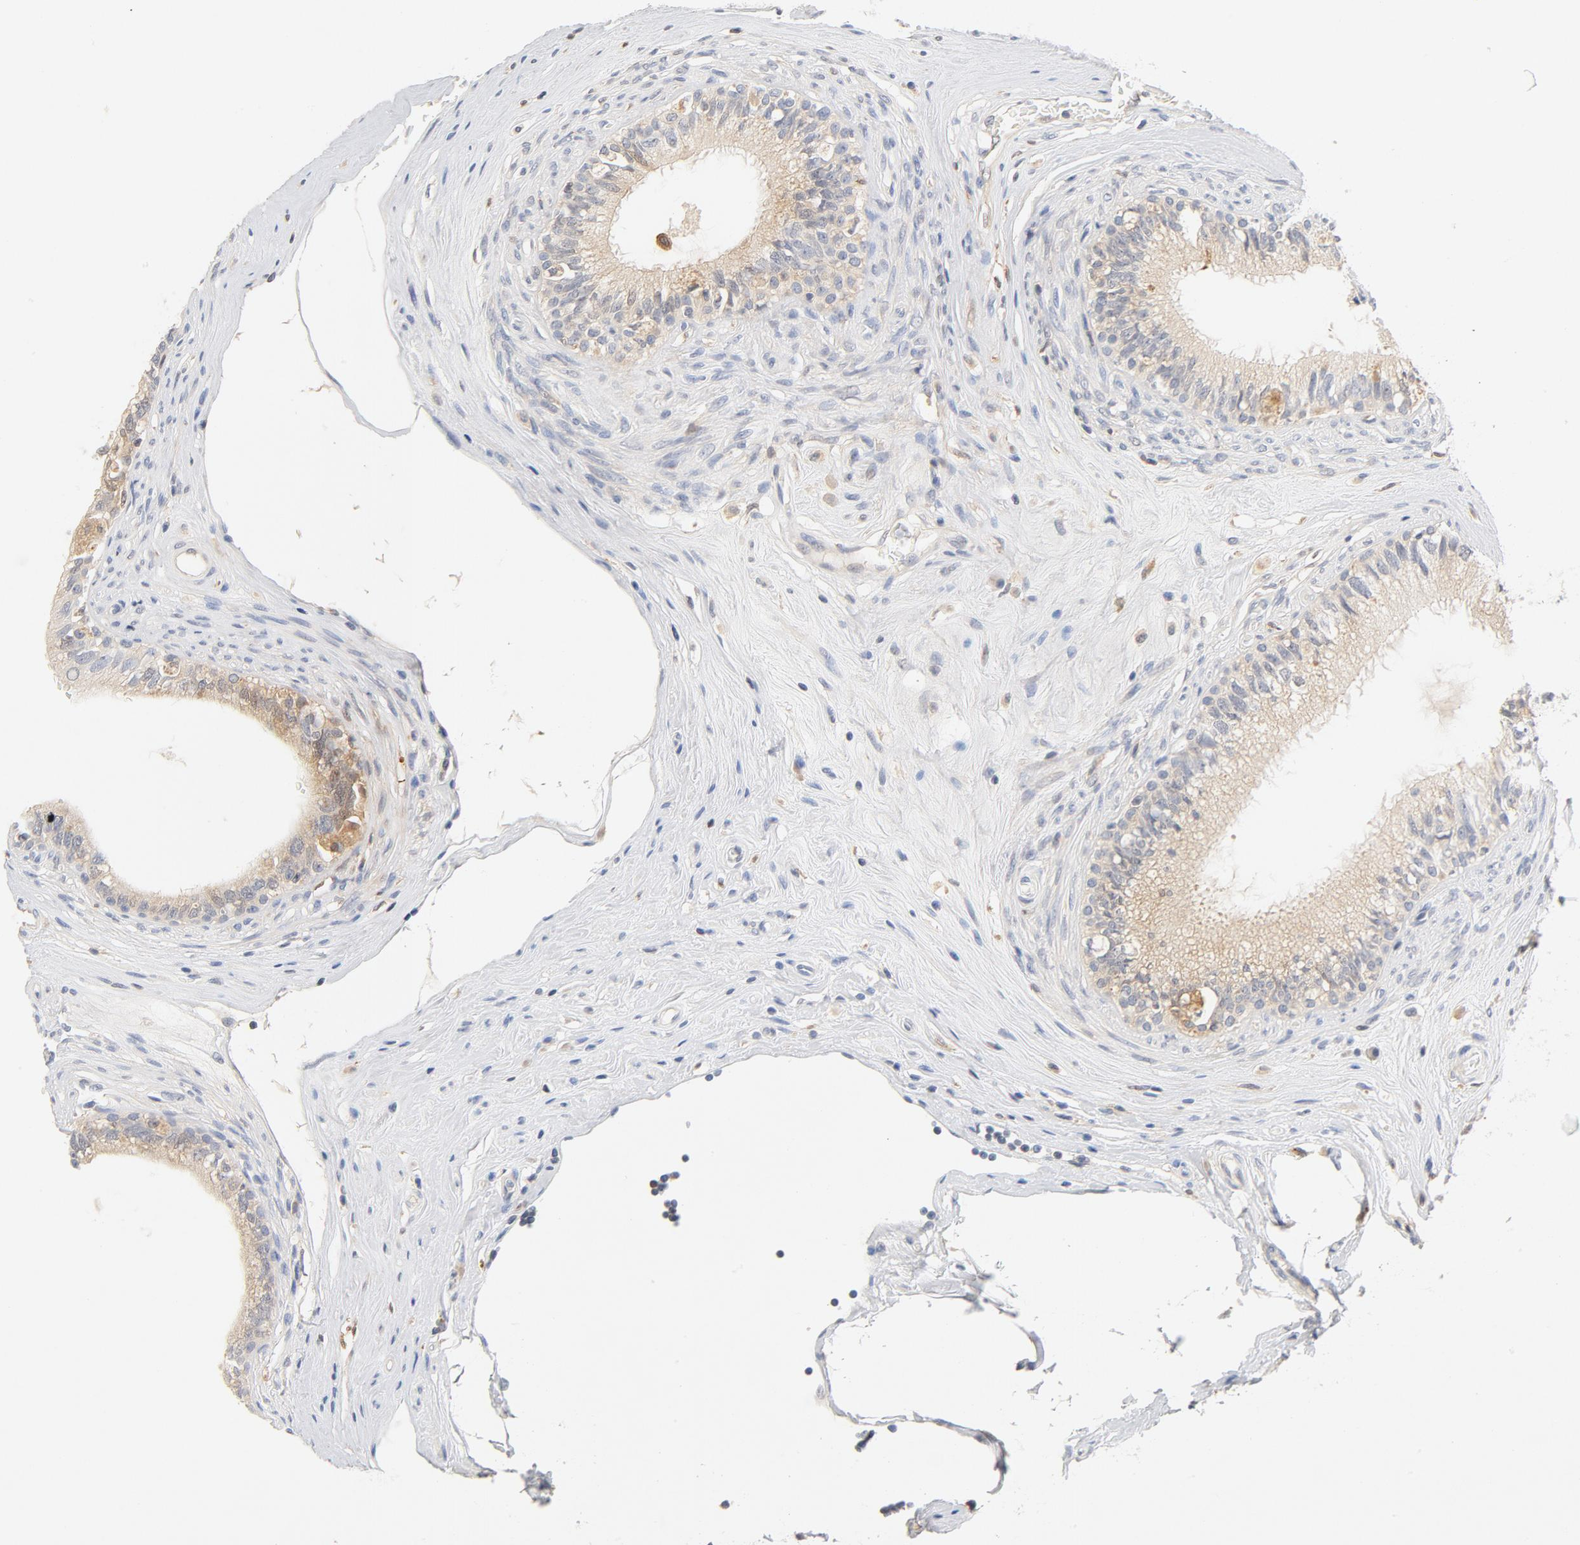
{"staining": {"intensity": "weak", "quantity": "25%-75%", "location": "cytoplasmic/membranous"}, "tissue": "epididymis", "cell_type": "Glandular cells", "image_type": "normal", "snomed": [{"axis": "morphology", "description": "Normal tissue, NOS"}, {"axis": "morphology", "description": "Inflammation, NOS"}, {"axis": "topography", "description": "Epididymis"}], "caption": "Weak cytoplasmic/membranous protein expression is appreciated in approximately 25%-75% of glandular cells in epididymis. (DAB (3,3'-diaminobenzidine) IHC with brightfield microscopy, high magnification).", "gene": "STAT1", "patient": {"sex": "male", "age": 84}}